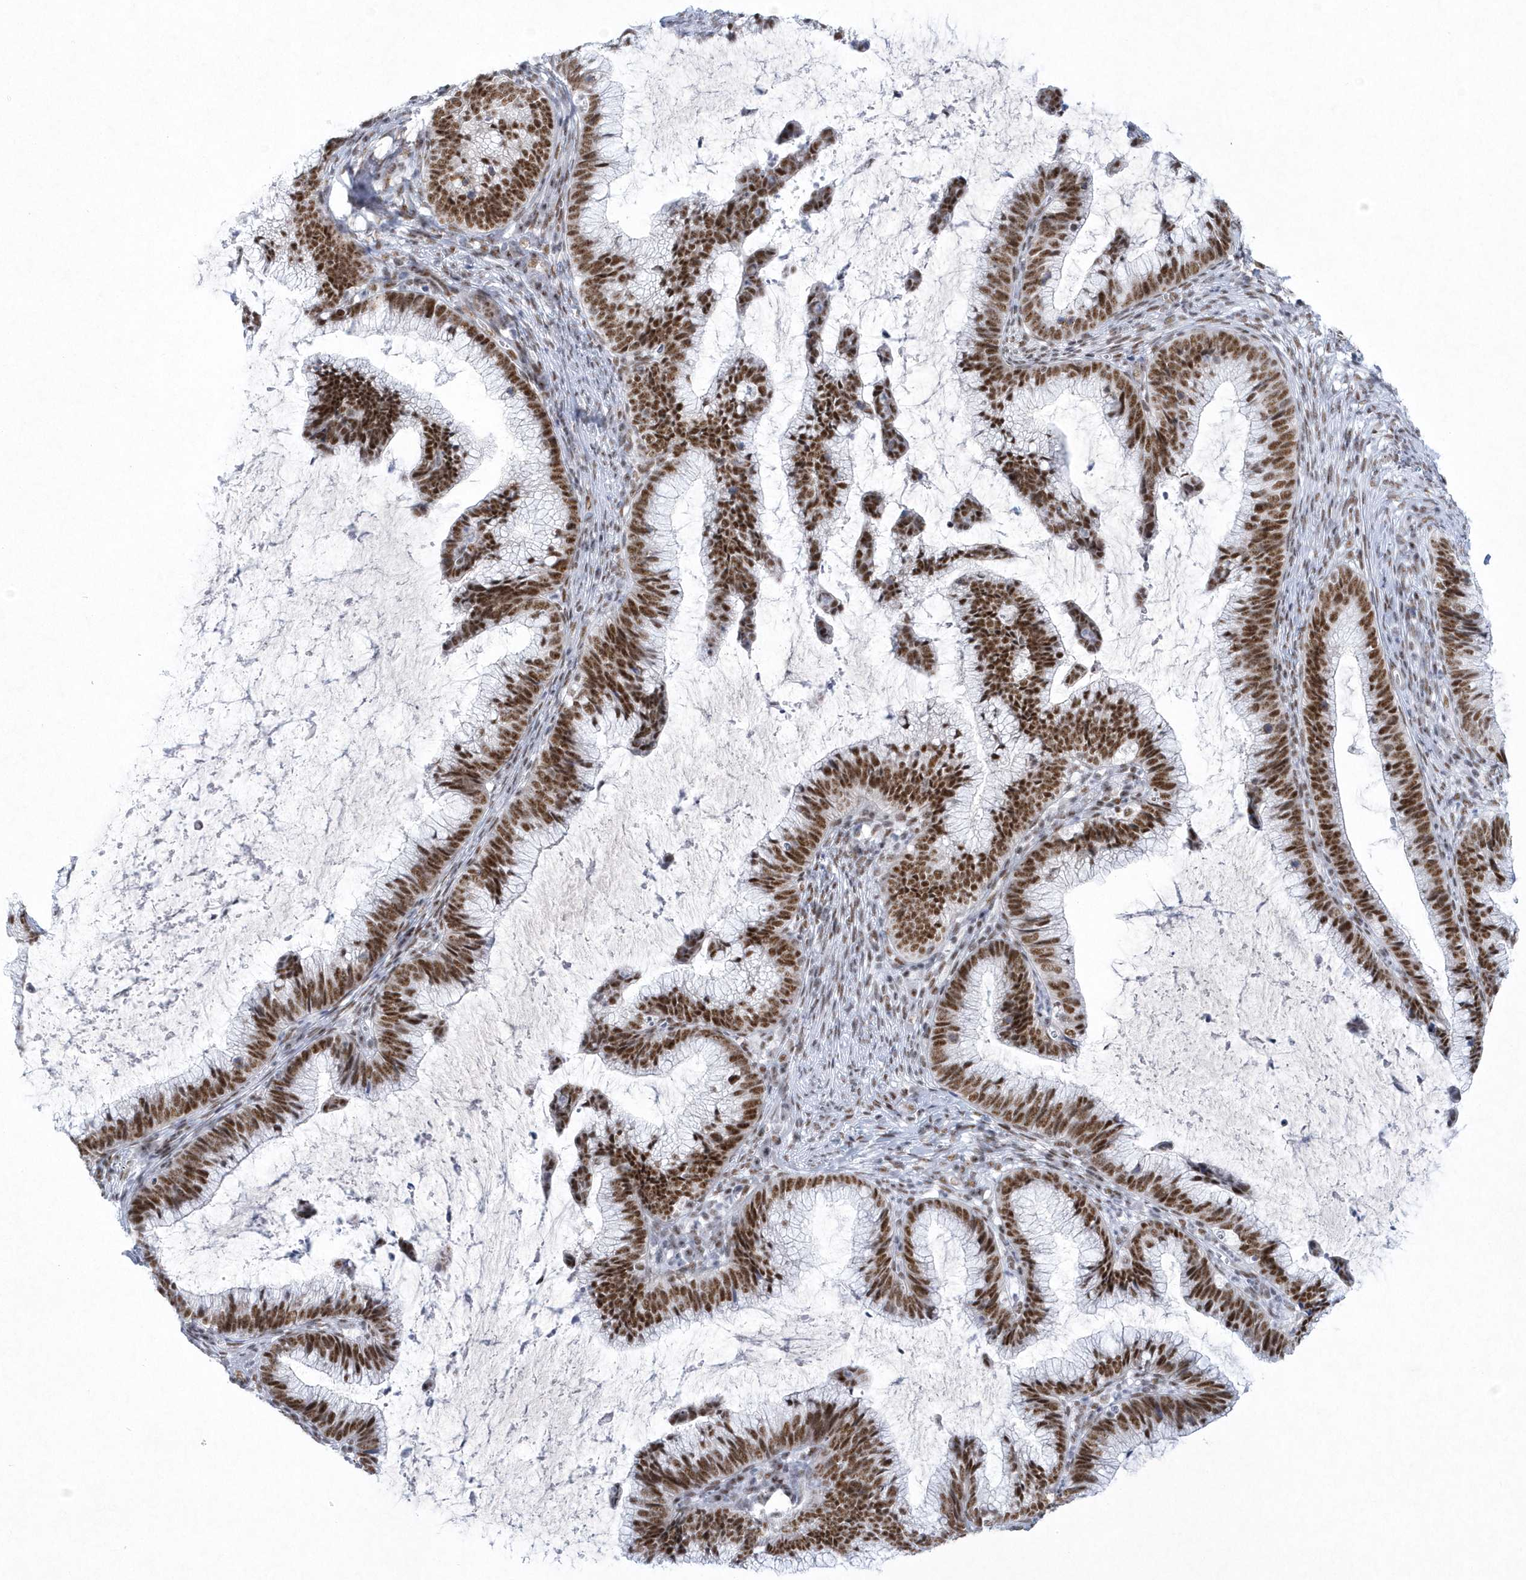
{"staining": {"intensity": "moderate", "quantity": ">75%", "location": "nuclear"}, "tissue": "cervical cancer", "cell_type": "Tumor cells", "image_type": "cancer", "snomed": [{"axis": "morphology", "description": "Adenocarcinoma, NOS"}, {"axis": "topography", "description": "Cervix"}], "caption": "A micrograph showing moderate nuclear staining in approximately >75% of tumor cells in cervical cancer (adenocarcinoma), as visualized by brown immunohistochemical staining.", "gene": "DCLRE1A", "patient": {"sex": "female", "age": 36}}